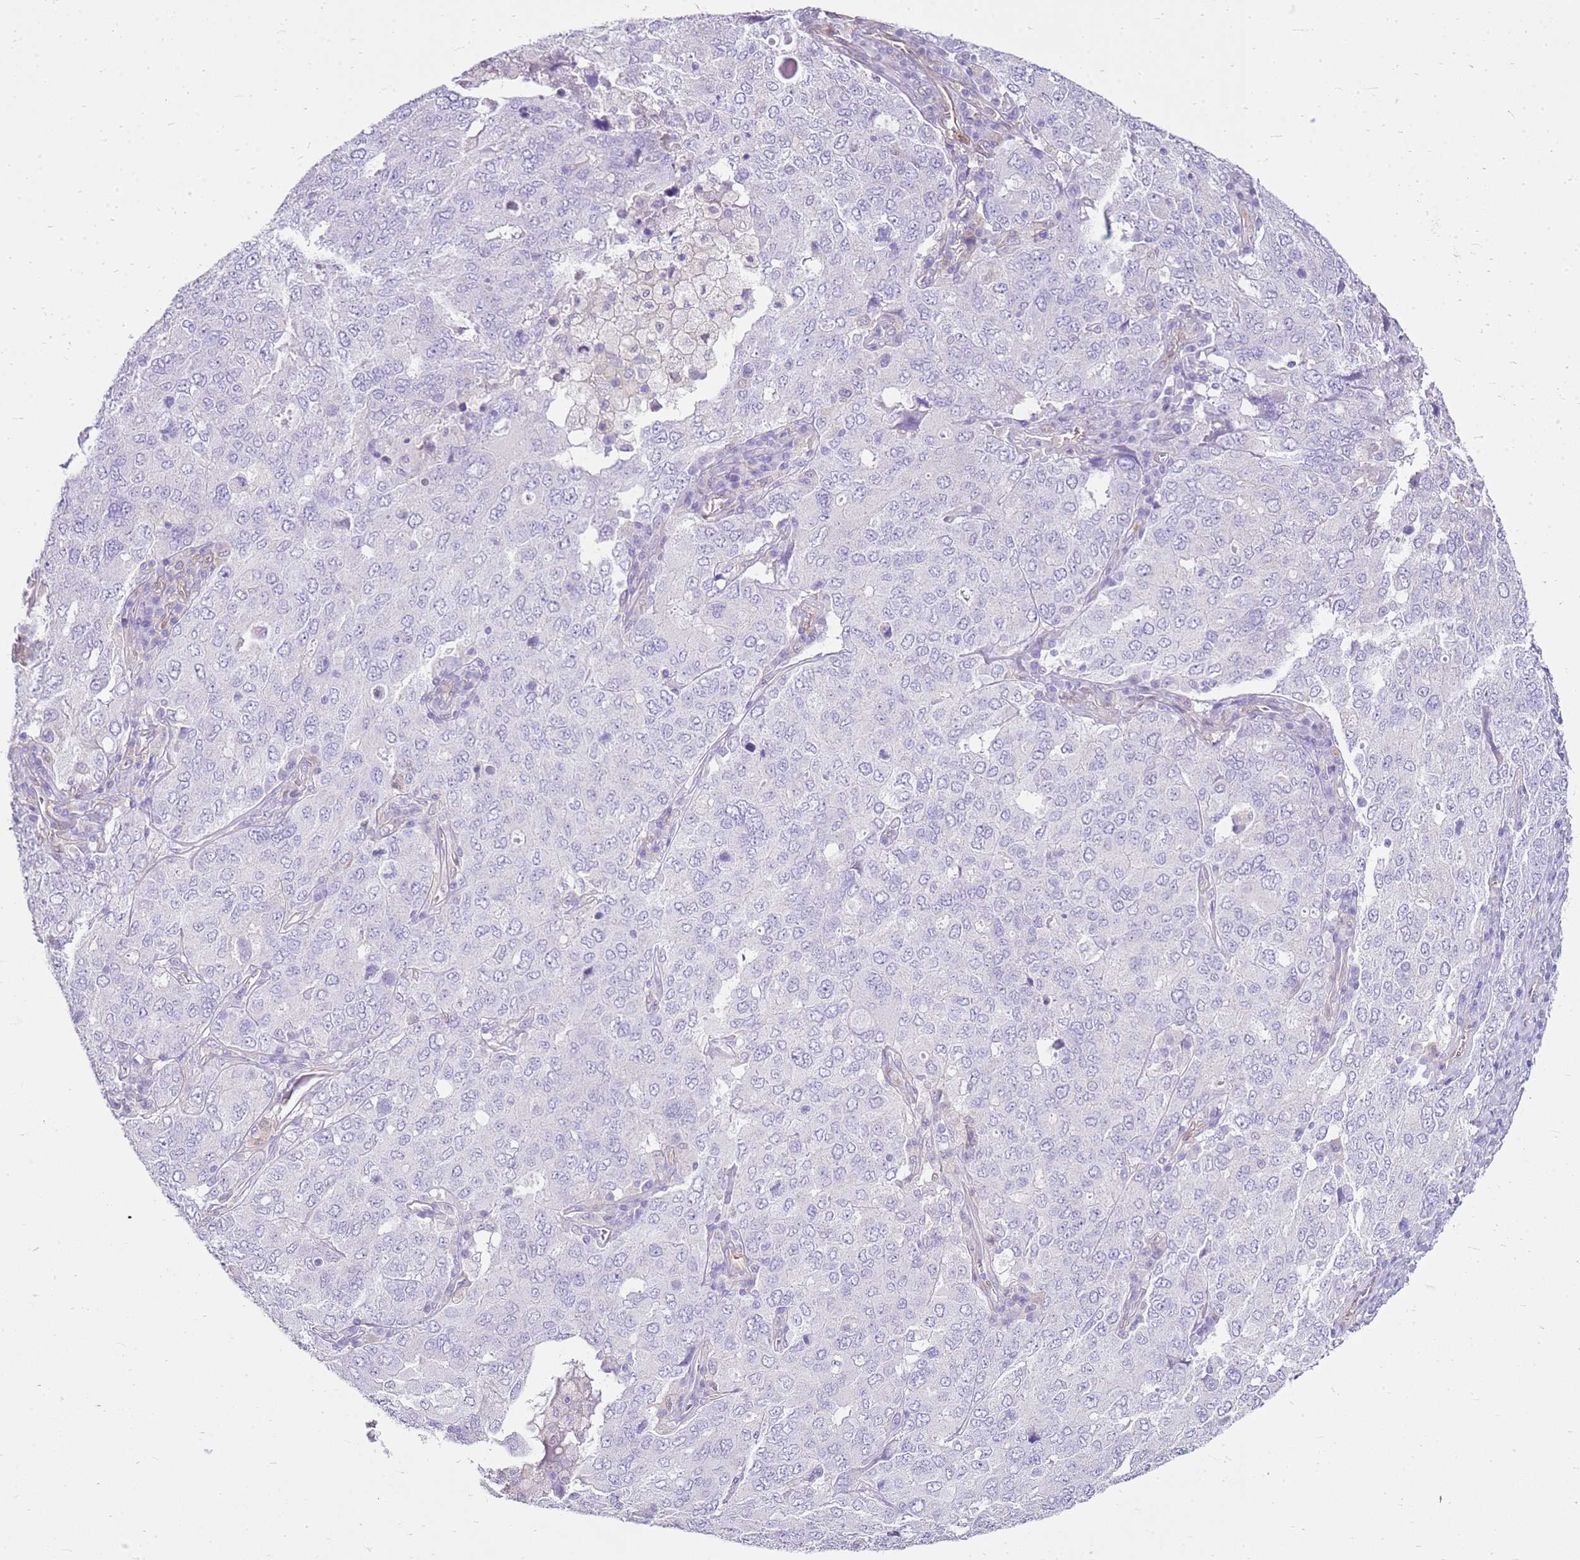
{"staining": {"intensity": "negative", "quantity": "none", "location": "none"}, "tissue": "ovarian cancer", "cell_type": "Tumor cells", "image_type": "cancer", "snomed": [{"axis": "morphology", "description": "Carcinoma, endometroid"}, {"axis": "topography", "description": "Ovary"}], "caption": "The image exhibits no significant staining in tumor cells of ovarian endometroid carcinoma.", "gene": "SULT1E1", "patient": {"sex": "female", "age": 62}}